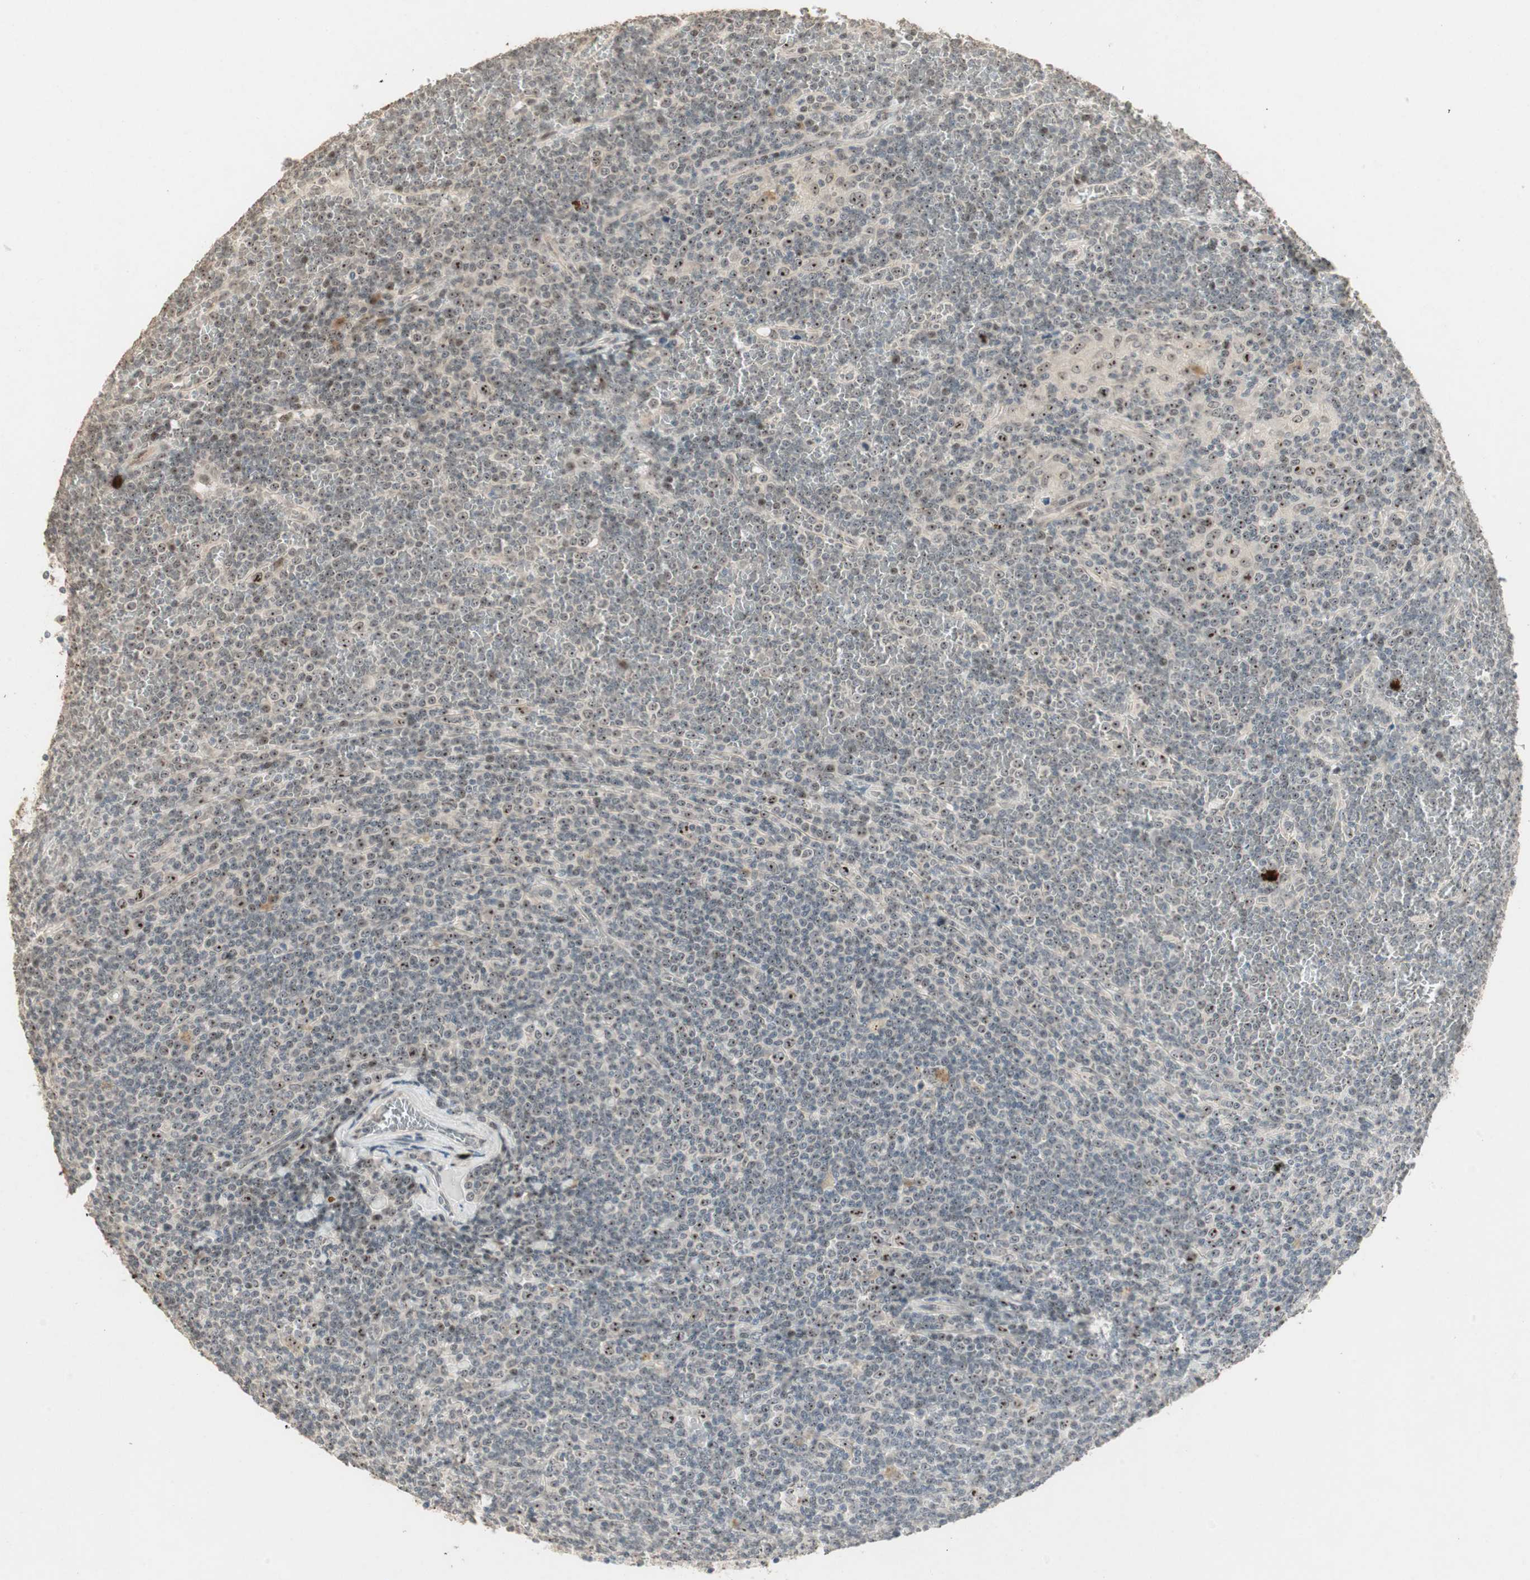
{"staining": {"intensity": "weak", "quantity": ">75%", "location": "nuclear"}, "tissue": "lymphoma", "cell_type": "Tumor cells", "image_type": "cancer", "snomed": [{"axis": "morphology", "description": "Malignant lymphoma, non-Hodgkin's type, Low grade"}, {"axis": "topography", "description": "Spleen"}], "caption": "This image displays immunohistochemistry staining of lymphoma, with low weak nuclear expression in approximately >75% of tumor cells.", "gene": "ETV4", "patient": {"sex": "female", "age": 19}}